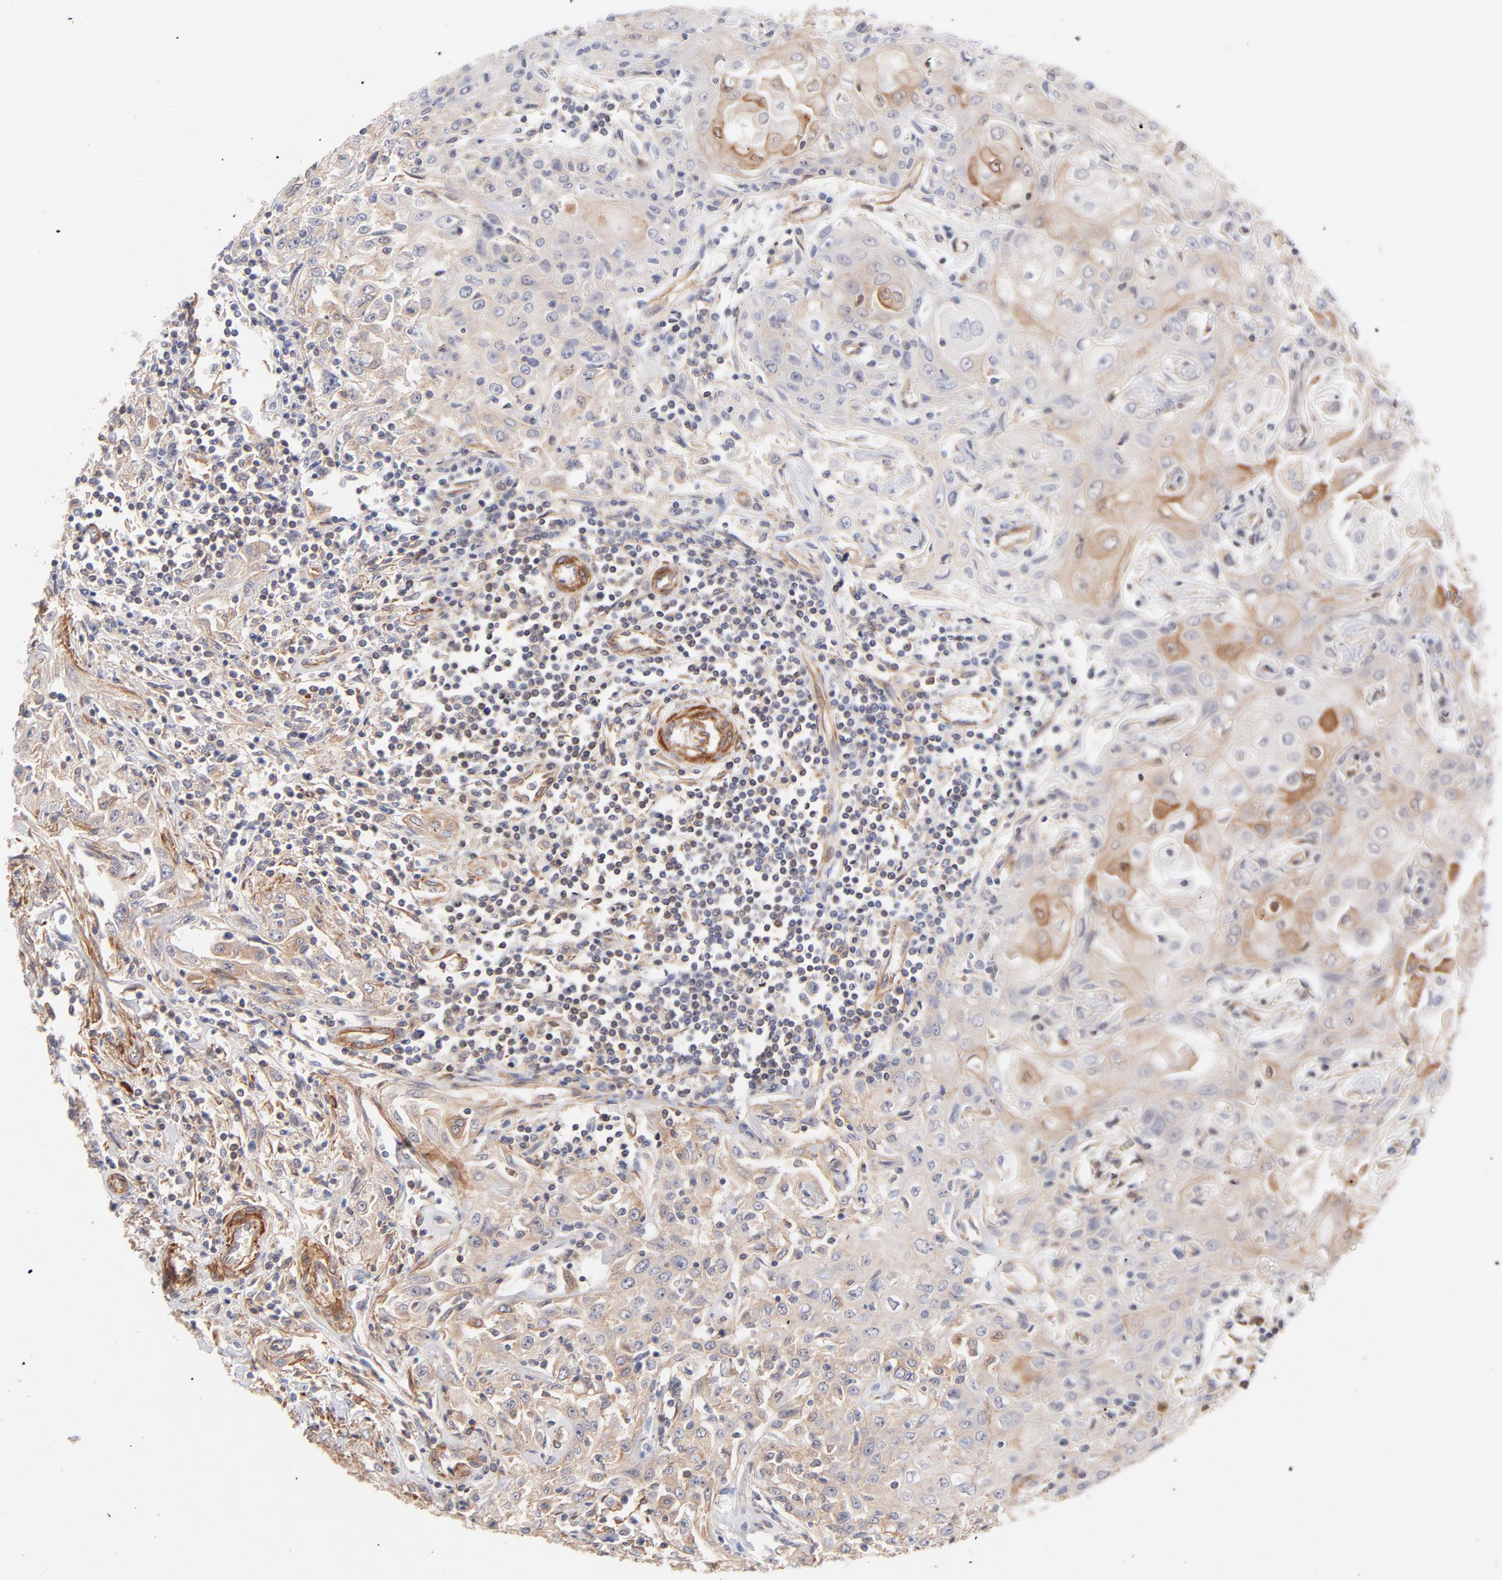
{"staining": {"intensity": "weak", "quantity": ">75%", "location": "cytoplasmic/membranous"}, "tissue": "head and neck cancer", "cell_type": "Tumor cells", "image_type": "cancer", "snomed": [{"axis": "morphology", "description": "Squamous cell carcinoma, NOS"}, {"axis": "topography", "description": "Oral tissue"}, {"axis": "topography", "description": "Head-Neck"}], "caption": "Immunohistochemical staining of head and neck squamous cell carcinoma displays low levels of weak cytoplasmic/membranous staining in approximately >75% of tumor cells. (Stains: DAB (3,3'-diaminobenzidine) in brown, nuclei in blue, Microscopy: brightfield microscopy at high magnification).", "gene": "LDLRAP1", "patient": {"sex": "female", "age": 76}}